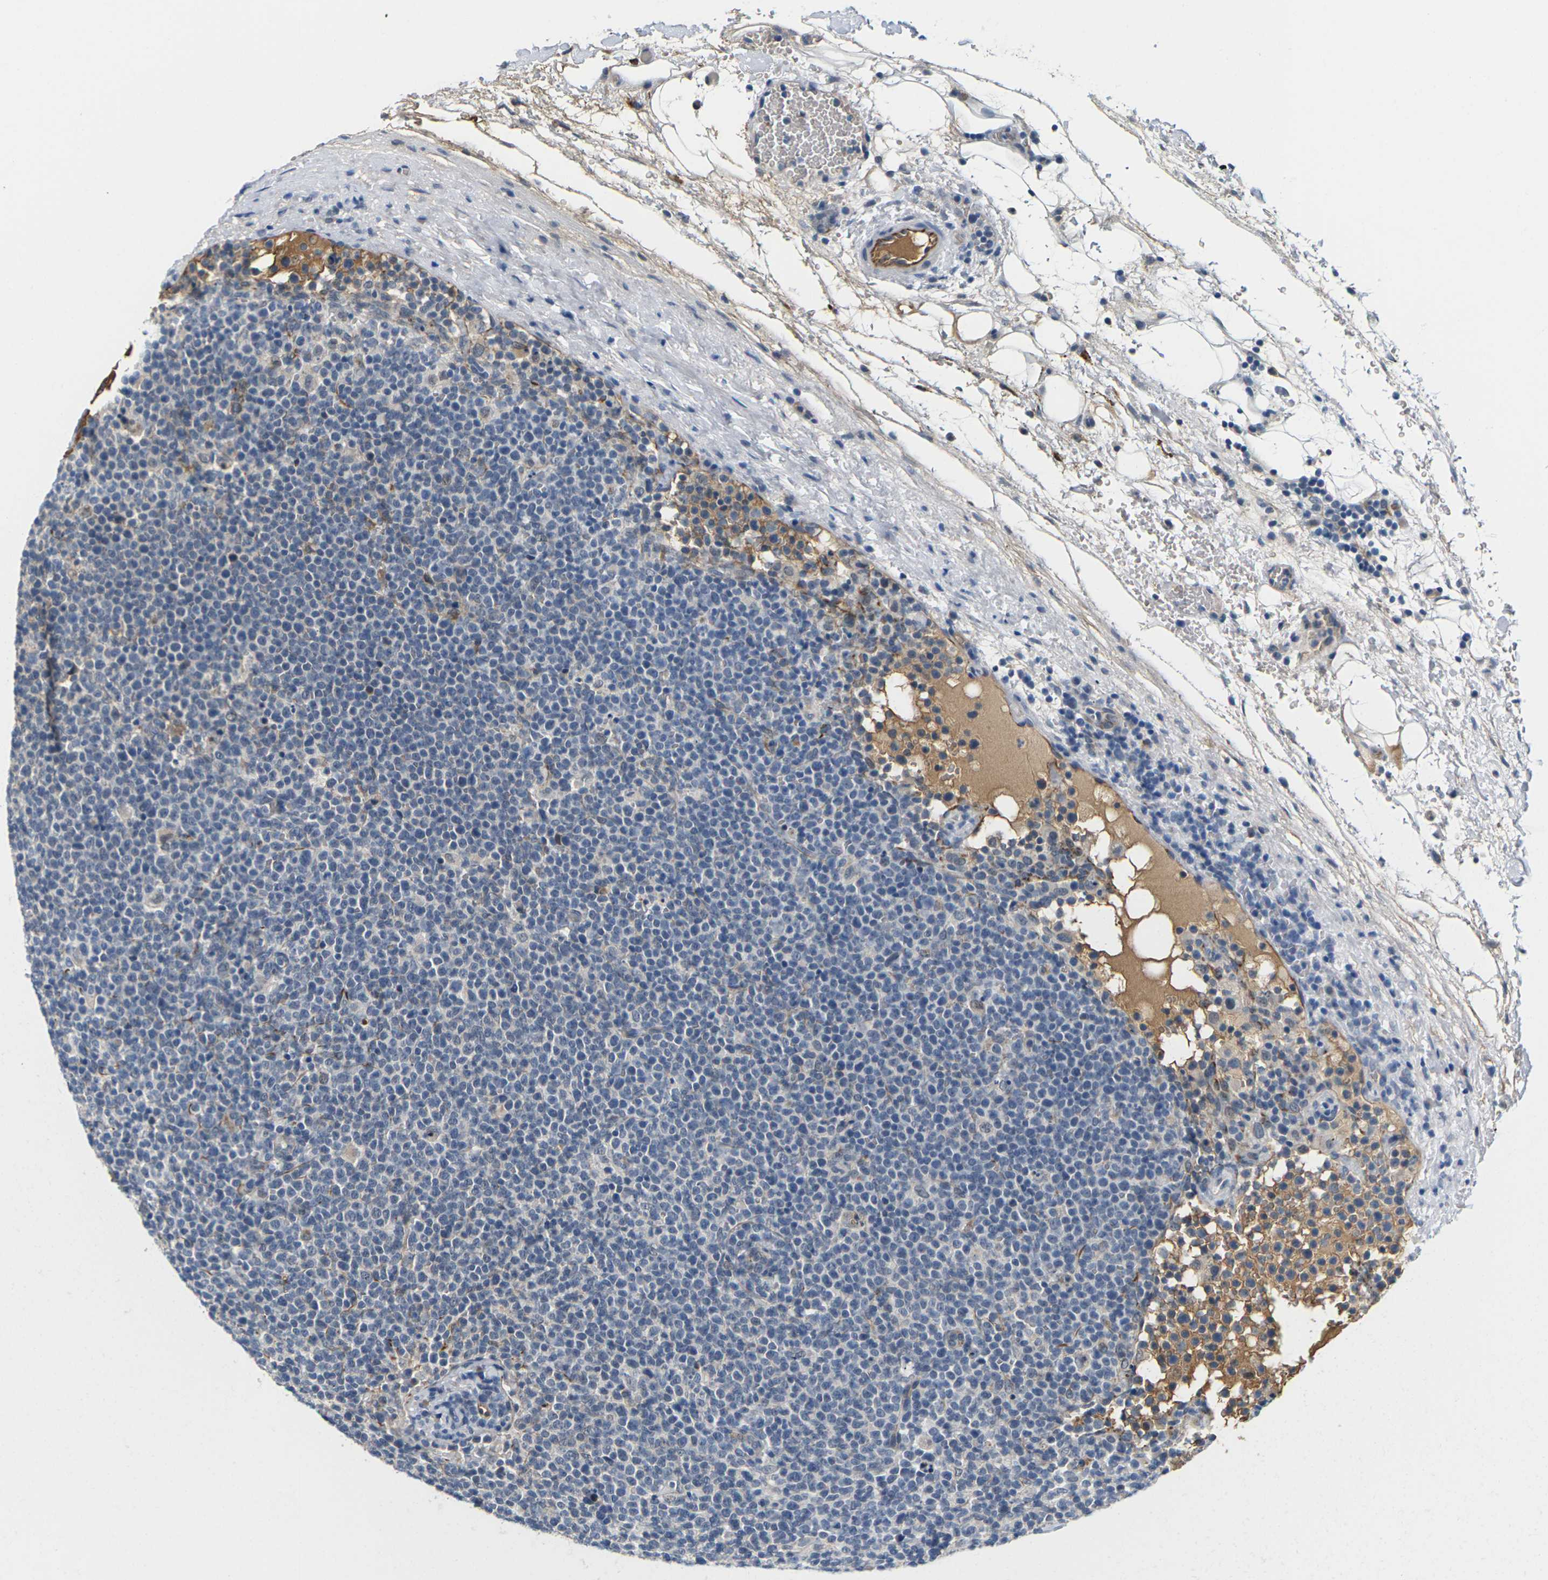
{"staining": {"intensity": "weak", "quantity": "<25%", "location": "cytoplasmic/membranous,nuclear"}, "tissue": "lymphoma", "cell_type": "Tumor cells", "image_type": "cancer", "snomed": [{"axis": "morphology", "description": "Malignant lymphoma, non-Hodgkin's type, High grade"}, {"axis": "topography", "description": "Lymph node"}], "caption": "The IHC micrograph has no significant positivity in tumor cells of lymphoma tissue. Nuclei are stained in blue.", "gene": "PKP2", "patient": {"sex": "male", "age": 61}}